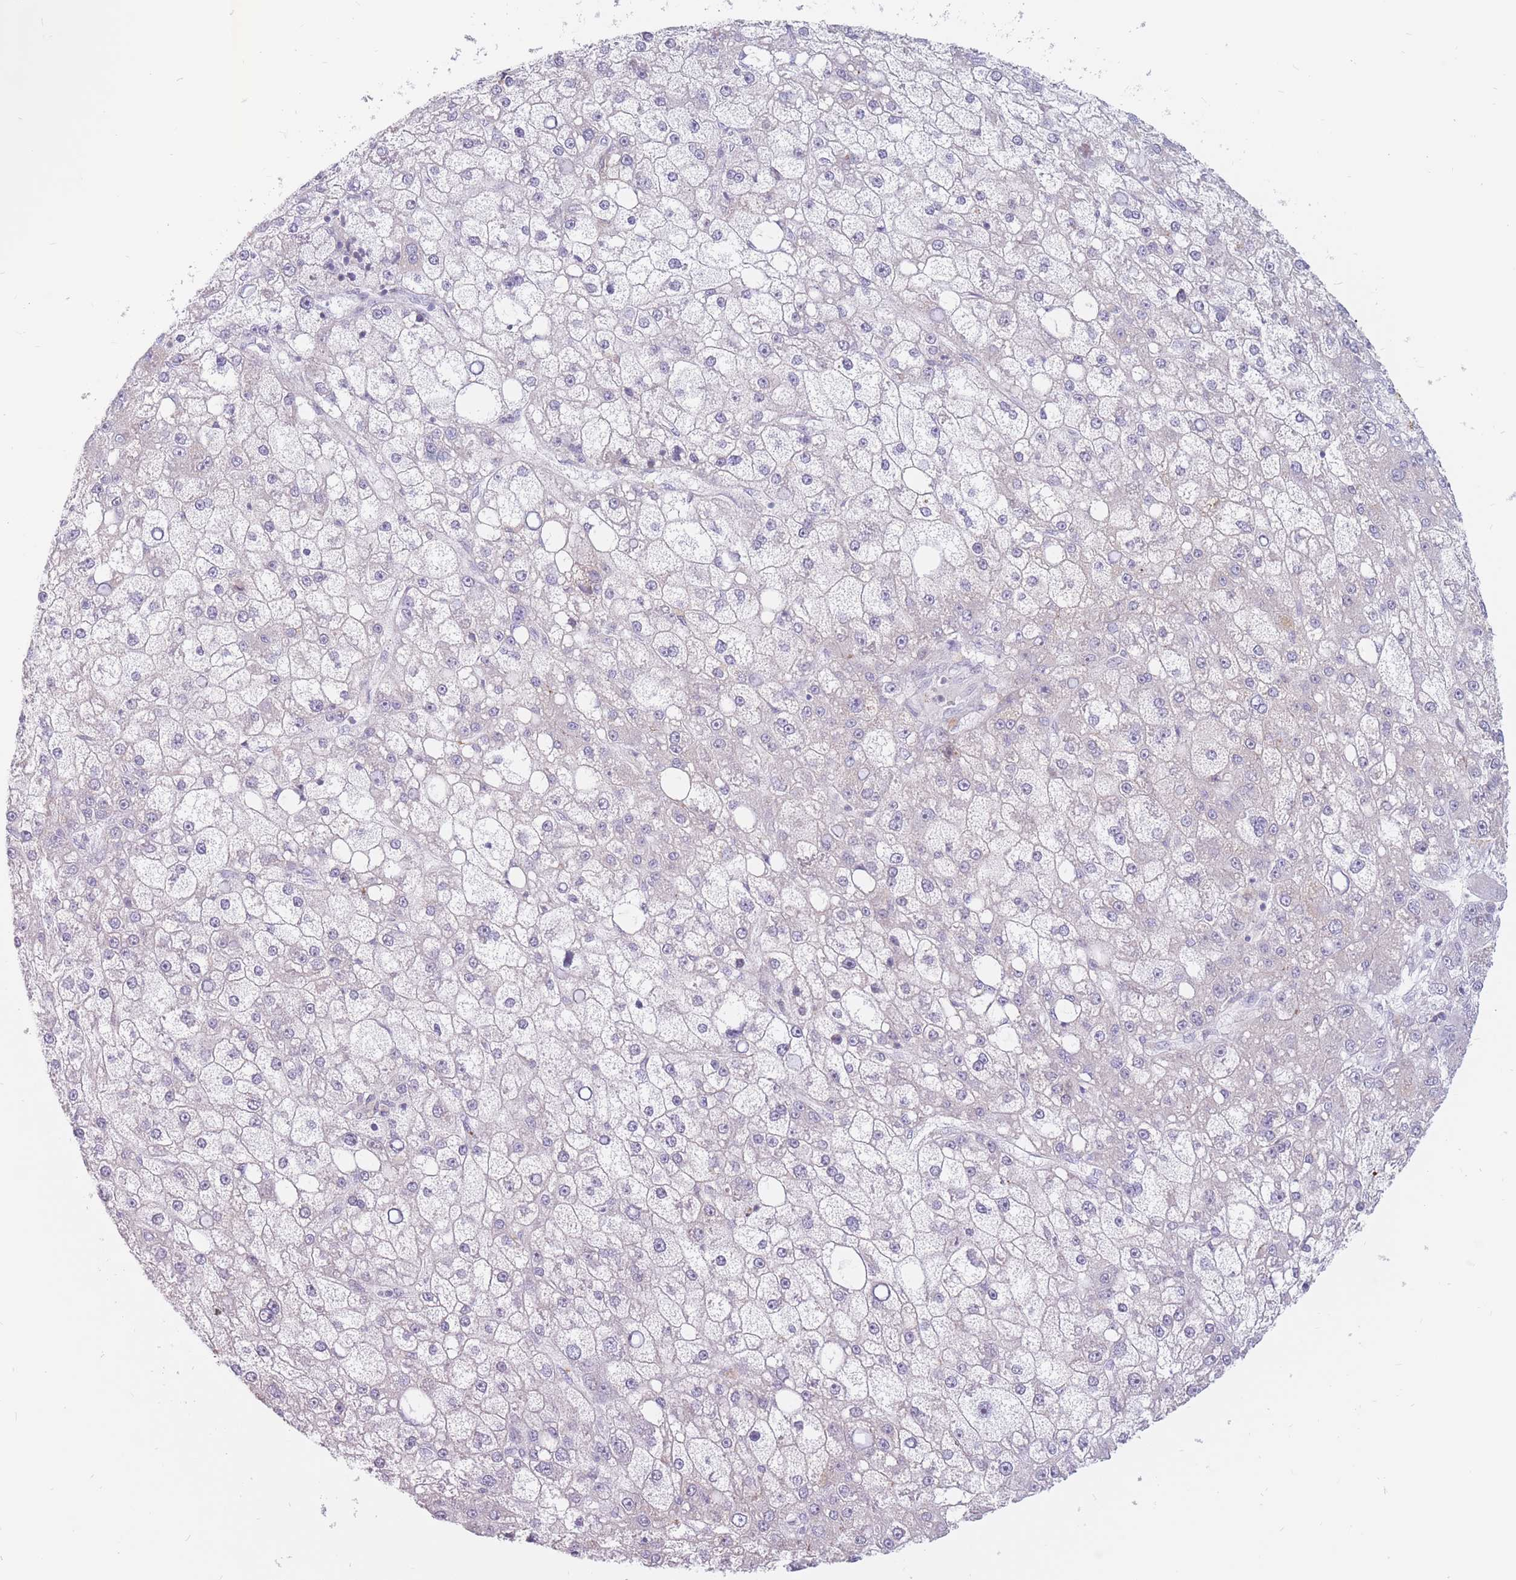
{"staining": {"intensity": "negative", "quantity": "none", "location": "none"}, "tissue": "liver cancer", "cell_type": "Tumor cells", "image_type": "cancer", "snomed": [{"axis": "morphology", "description": "Carcinoma, Hepatocellular, NOS"}, {"axis": "topography", "description": "Liver"}], "caption": "Photomicrograph shows no protein expression in tumor cells of liver cancer (hepatocellular carcinoma) tissue.", "gene": "PTGDR", "patient": {"sex": "male", "age": 67}}